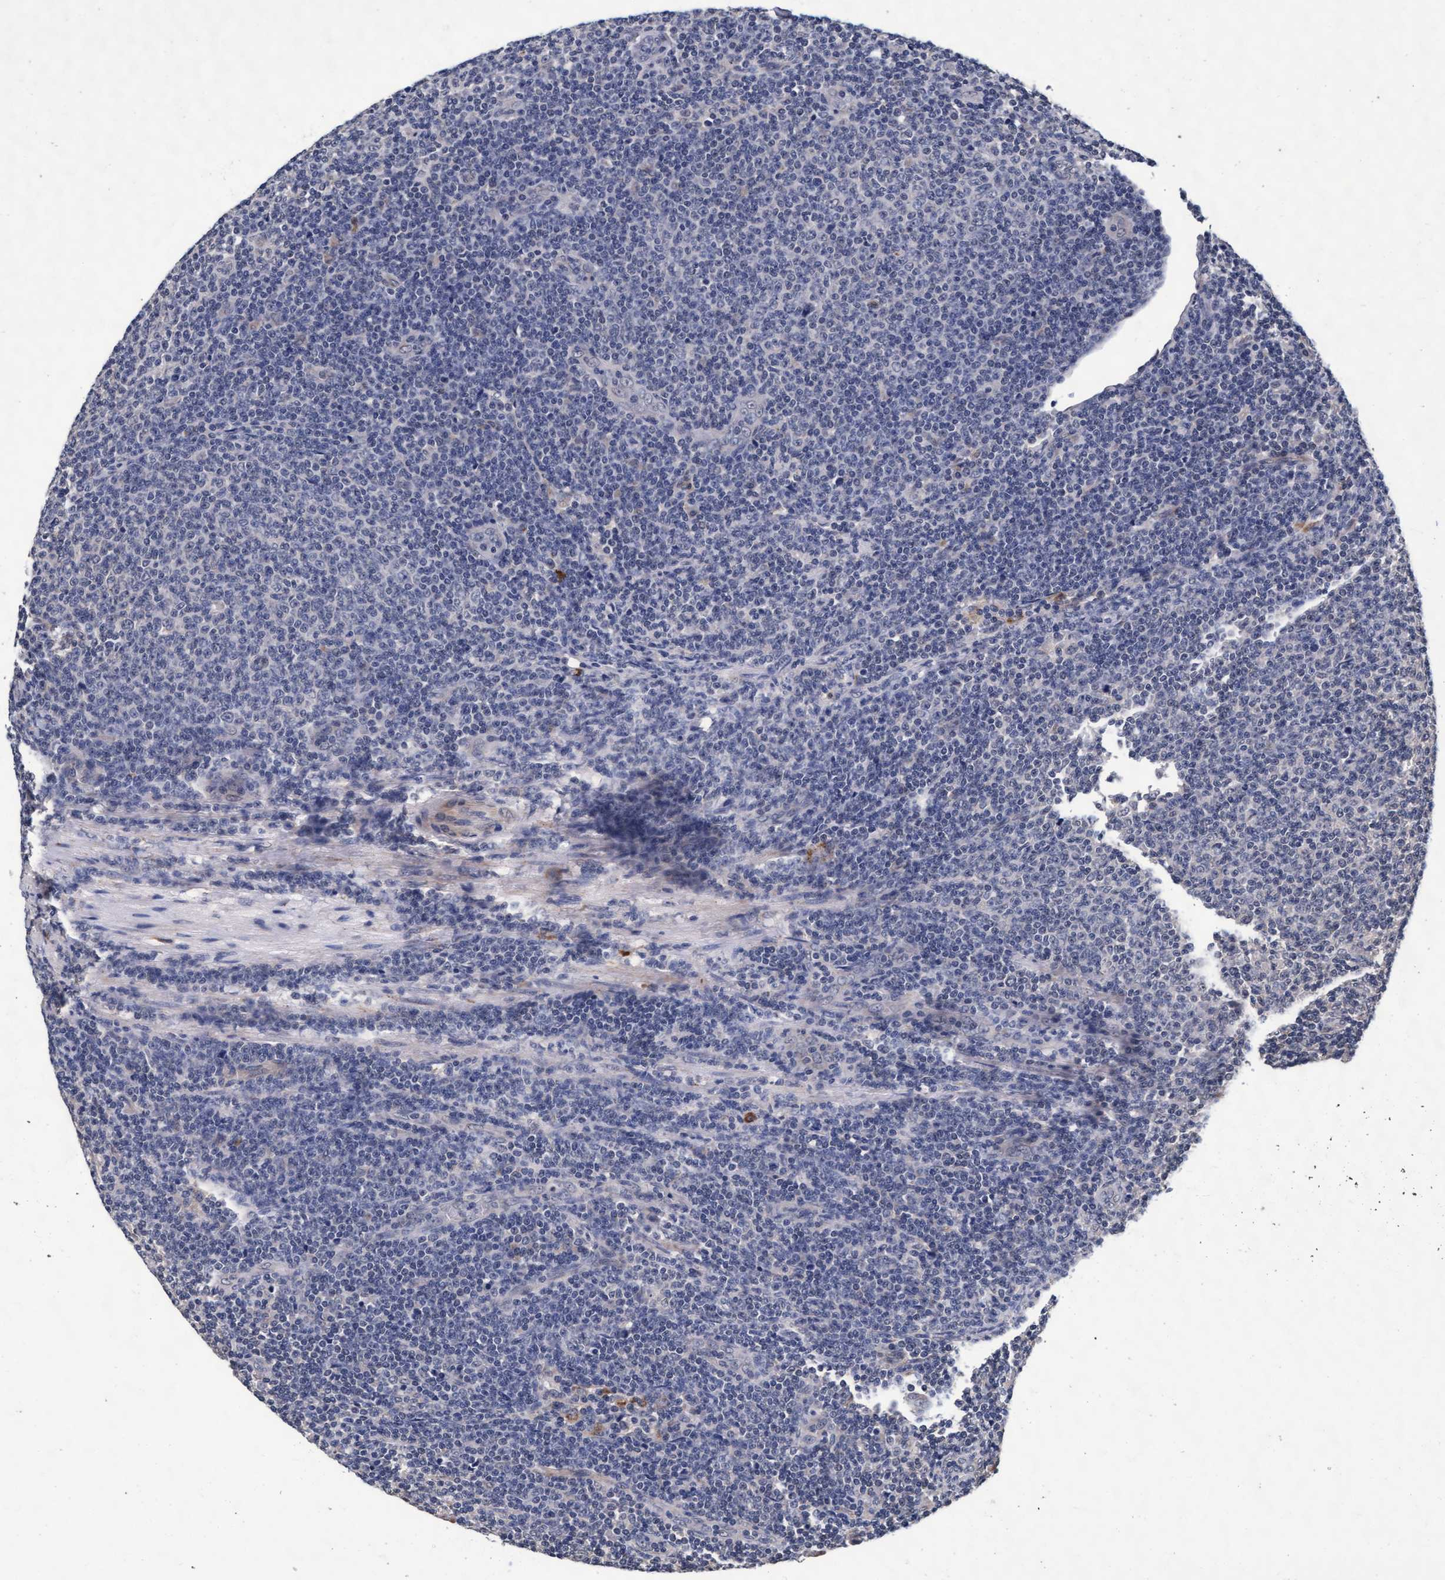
{"staining": {"intensity": "negative", "quantity": "none", "location": "none"}, "tissue": "lymphoma", "cell_type": "Tumor cells", "image_type": "cancer", "snomed": [{"axis": "morphology", "description": "Malignant lymphoma, non-Hodgkin's type, Low grade"}, {"axis": "topography", "description": "Lymph node"}], "caption": "A micrograph of human low-grade malignant lymphoma, non-Hodgkin's type is negative for staining in tumor cells.", "gene": "CPQ", "patient": {"sex": "male", "age": 66}}